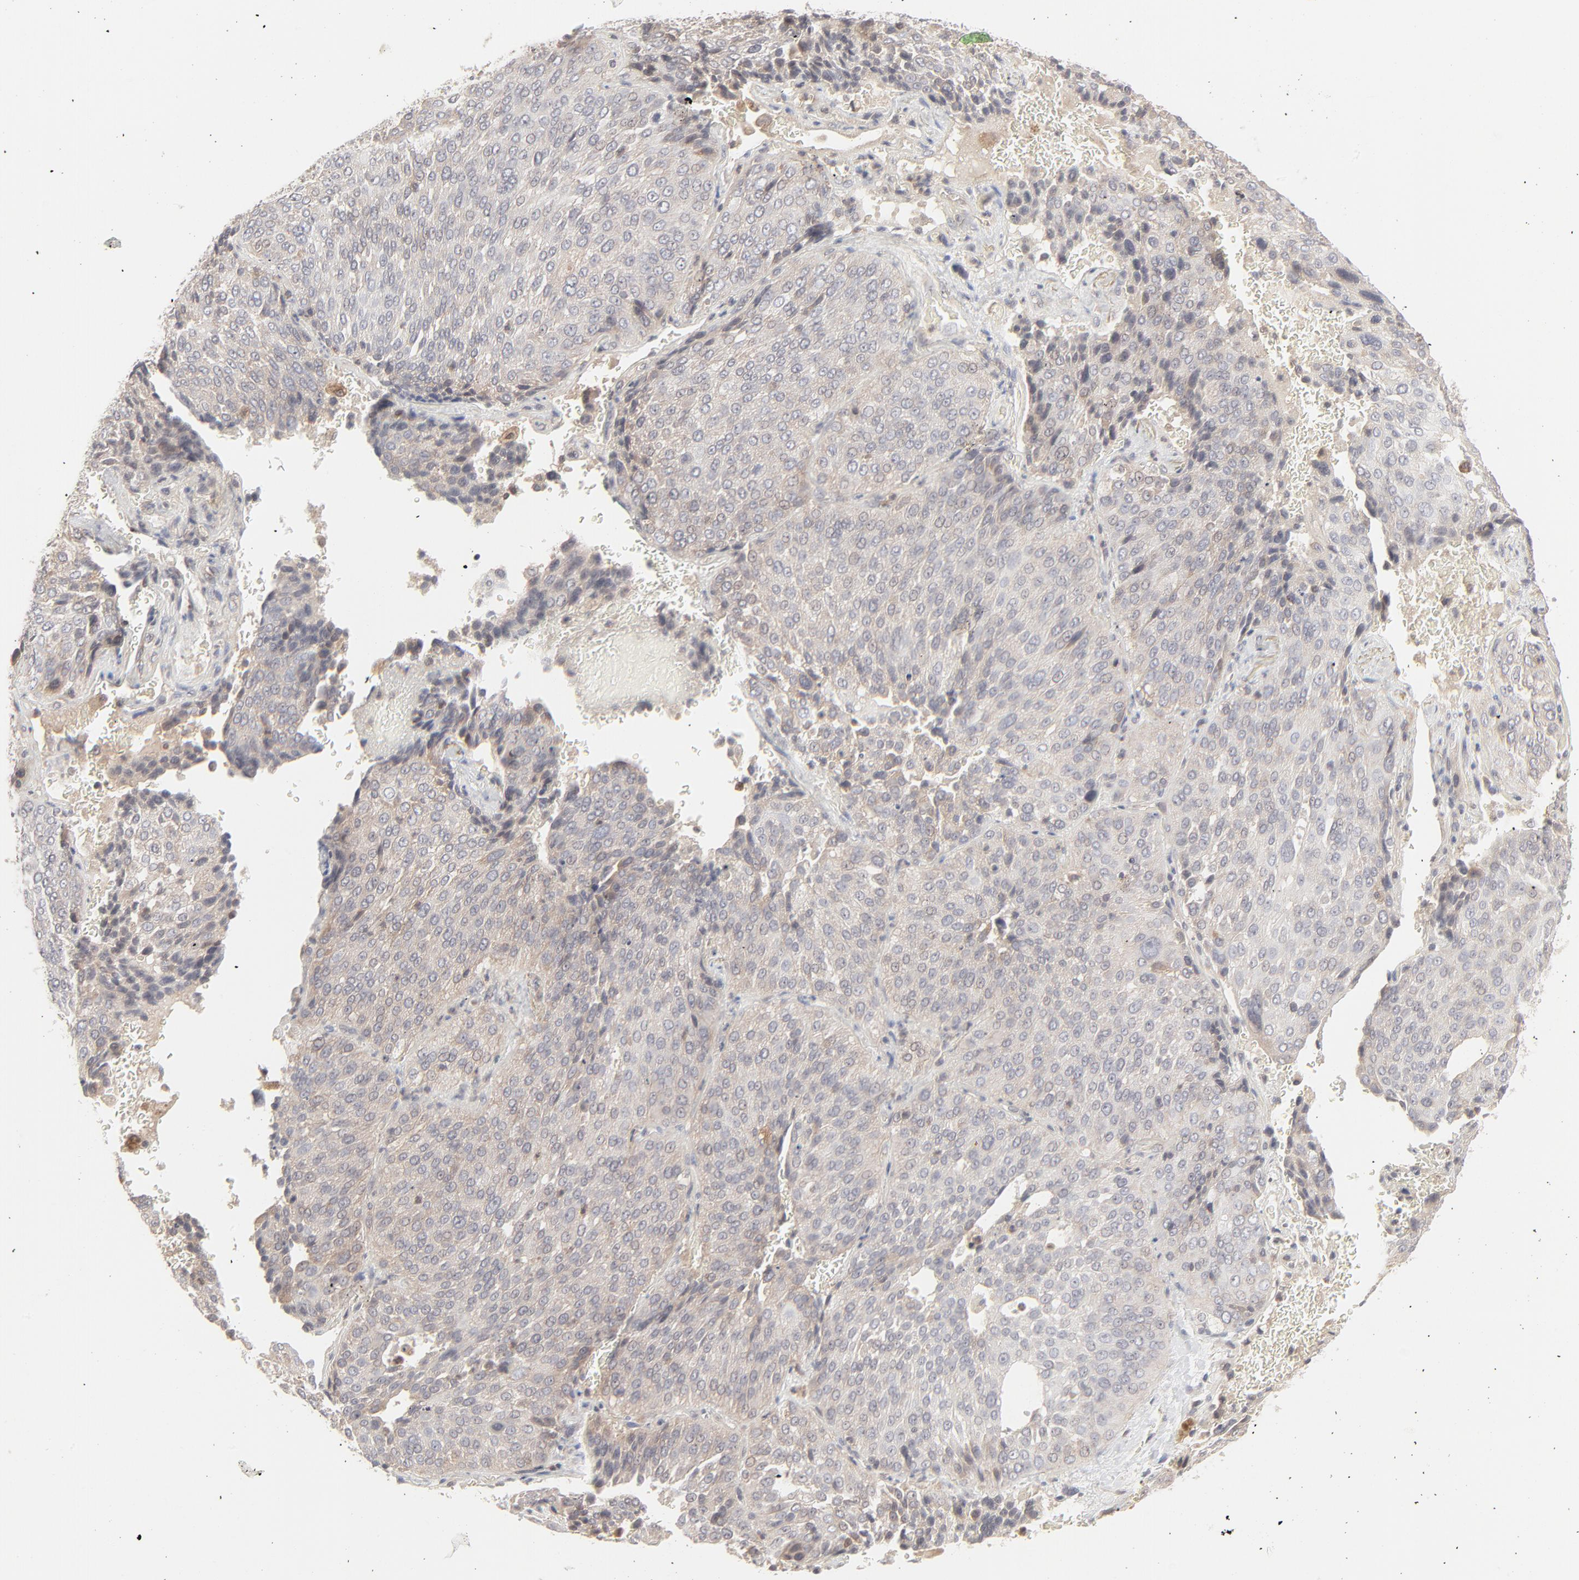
{"staining": {"intensity": "negative", "quantity": "none", "location": "none"}, "tissue": "lung cancer", "cell_type": "Tumor cells", "image_type": "cancer", "snomed": [{"axis": "morphology", "description": "Squamous cell carcinoma, NOS"}, {"axis": "topography", "description": "Lung"}], "caption": "Lung cancer (squamous cell carcinoma) was stained to show a protein in brown. There is no significant expression in tumor cells.", "gene": "RAB5C", "patient": {"sex": "male", "age": 54}}